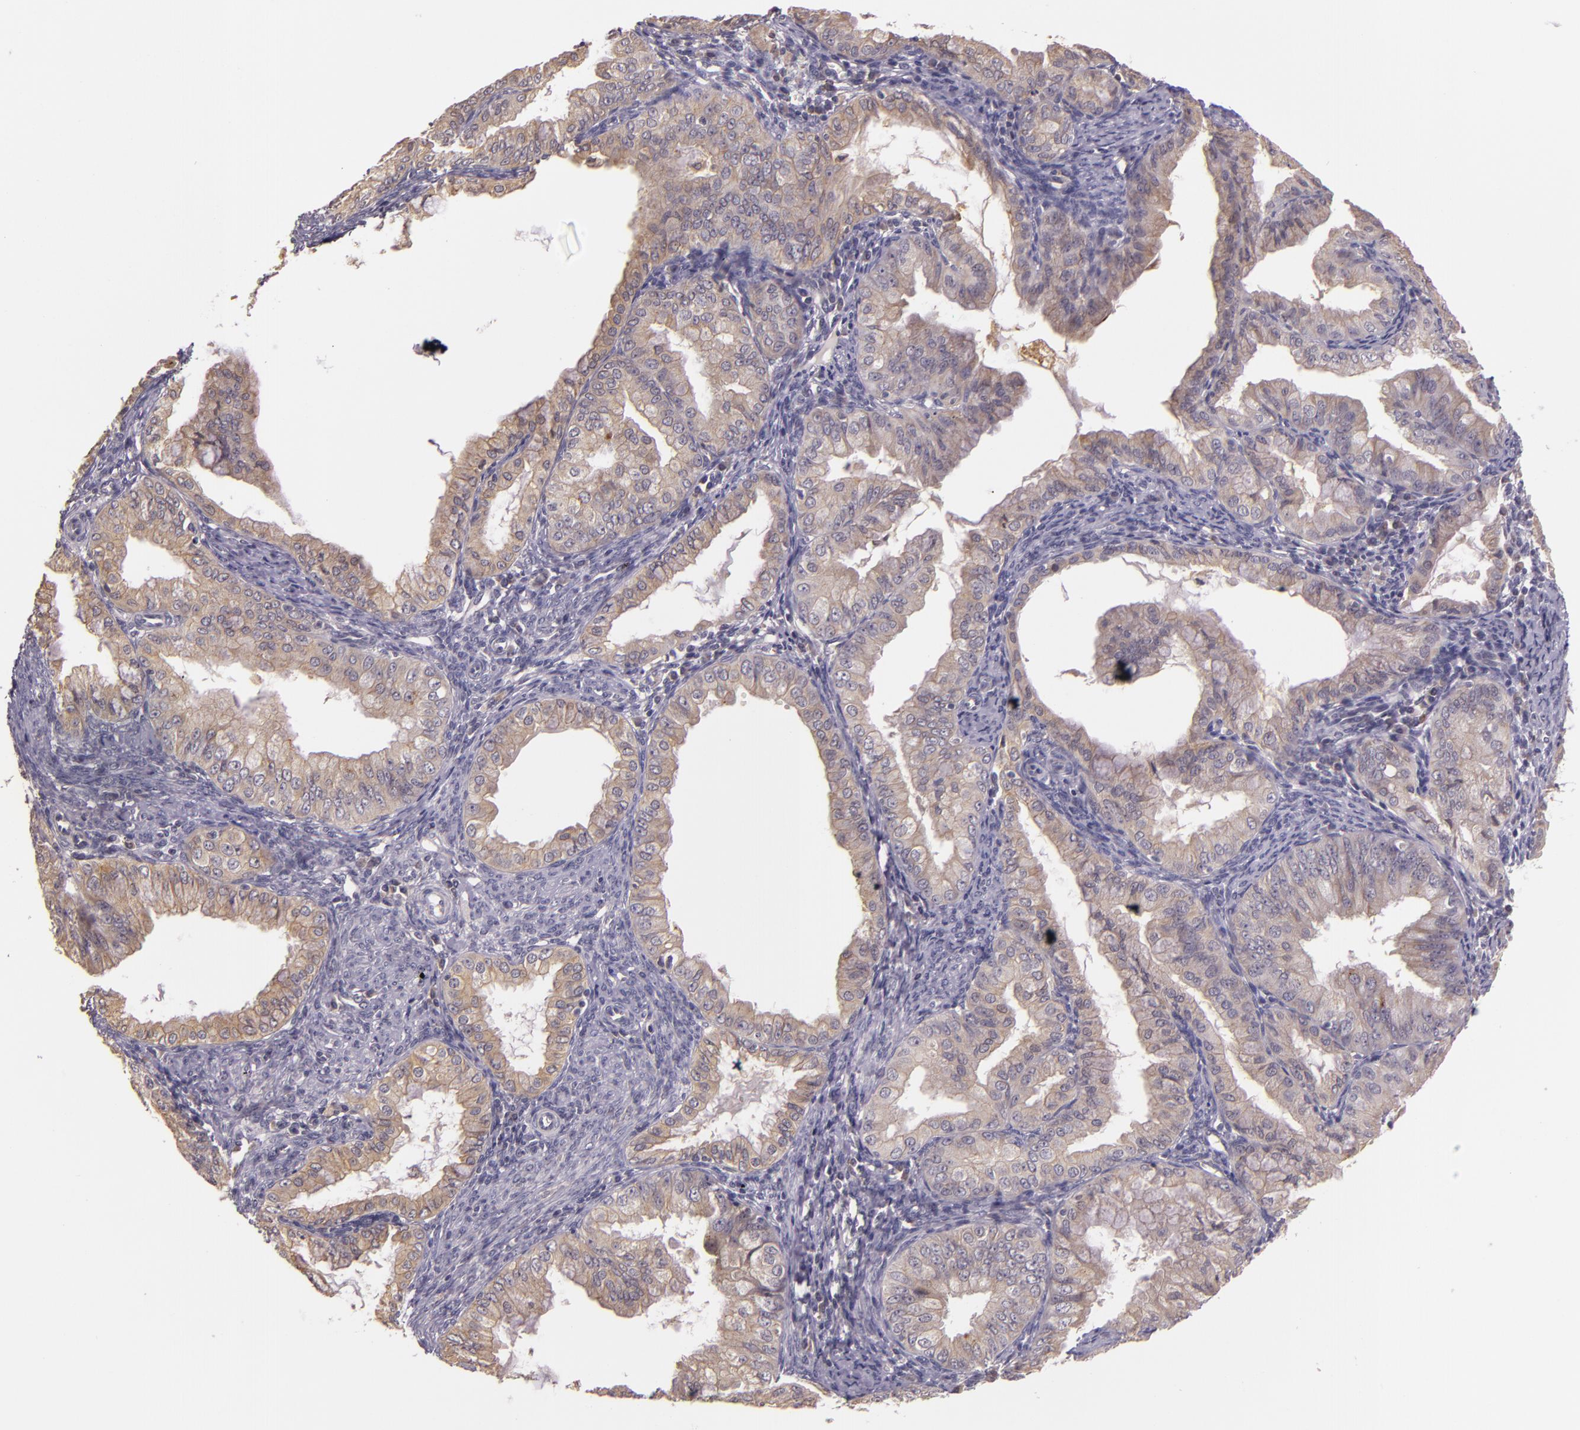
{"staining": {"intensity": "weak", "quantity": "25%-75%", "location": "cytoplasmic/membranous"}, "tissue": "endometrial cancer", "cell_type": "Tumor cells", "image_type": "cancer", "snomed": [{"axis": "morphology", "description": "Adenocarcinoma, NOS"}, {"axis": "topography", "description": "Endometrium"}], "caption": "This image shows immunohistochemistry (IHC) staining of endometrial cancer, with low weak cytoplasmic/membranous staining in approximately 25%-75% of tumor cells.", "gene": "ARMH4", "patient": {"sex": "female", "age": 76}}